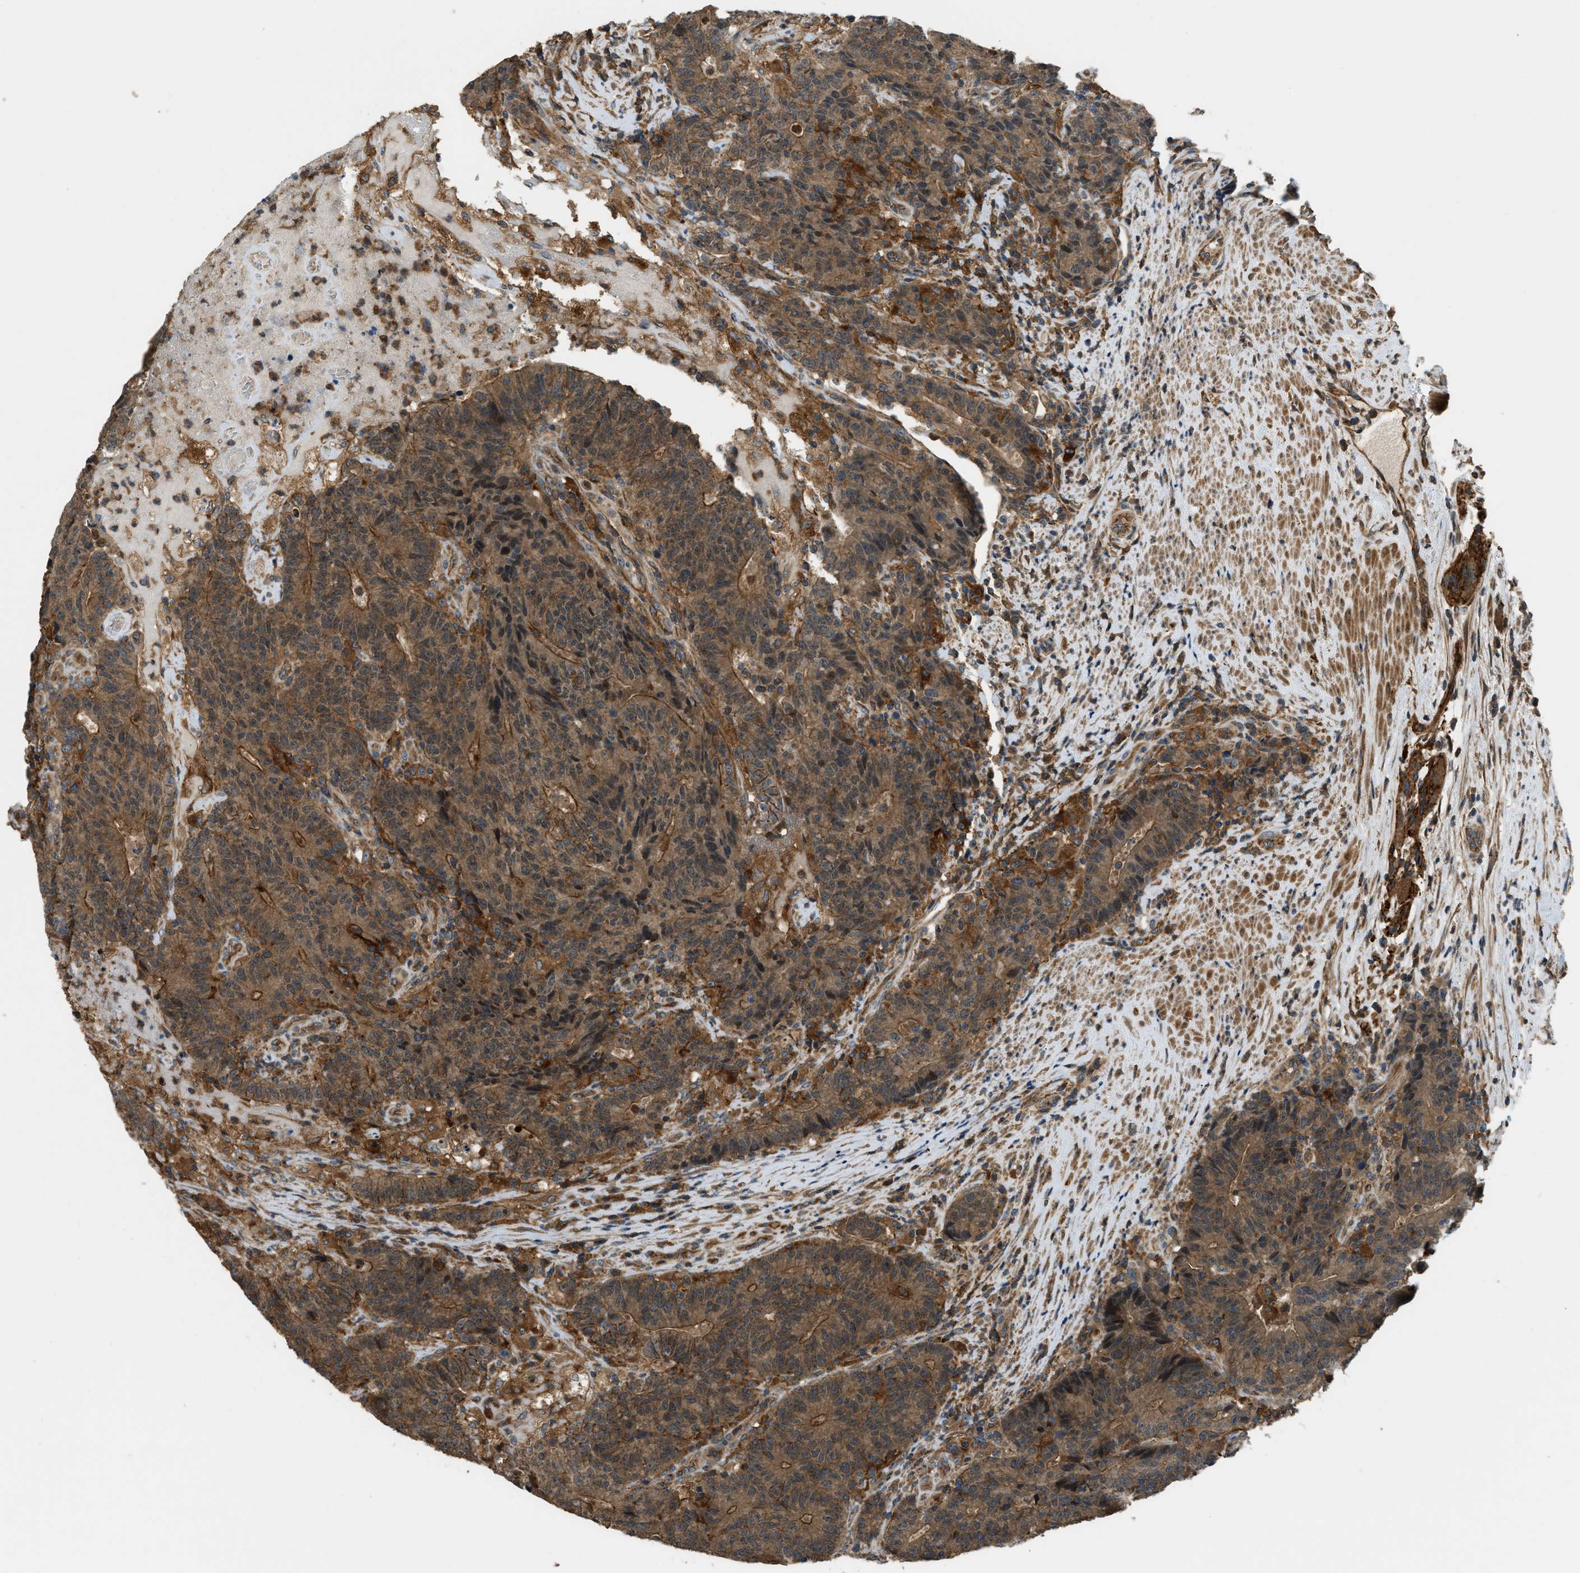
{"staining": {"intensity": "strong", "quantity": ">75%", "location": "cytoplasmic/membranous"}, "tissue": "colorectal cancer", "cell_type": "Tumor cells", "image_type": "cancer", "snomed": [{"axis": "morphology", "description": "Normal tissue, NOS"}, {"axis": "morphology", "description": "Adenocarcinoma, NOS"}, {"axis": "topography", "description": "Colon"}], "caption": "Immunohistochemical staining of colorectal cancer (adenocarcinoma) displays high levels of strong cytoplasmic/membranous positivity in about >75% of tumor cells. (brown staining indicates protein expression, while blue staining denotes nuclei).", "gene": "BAG4", "patient": {"sex": "female", "age": 75}}